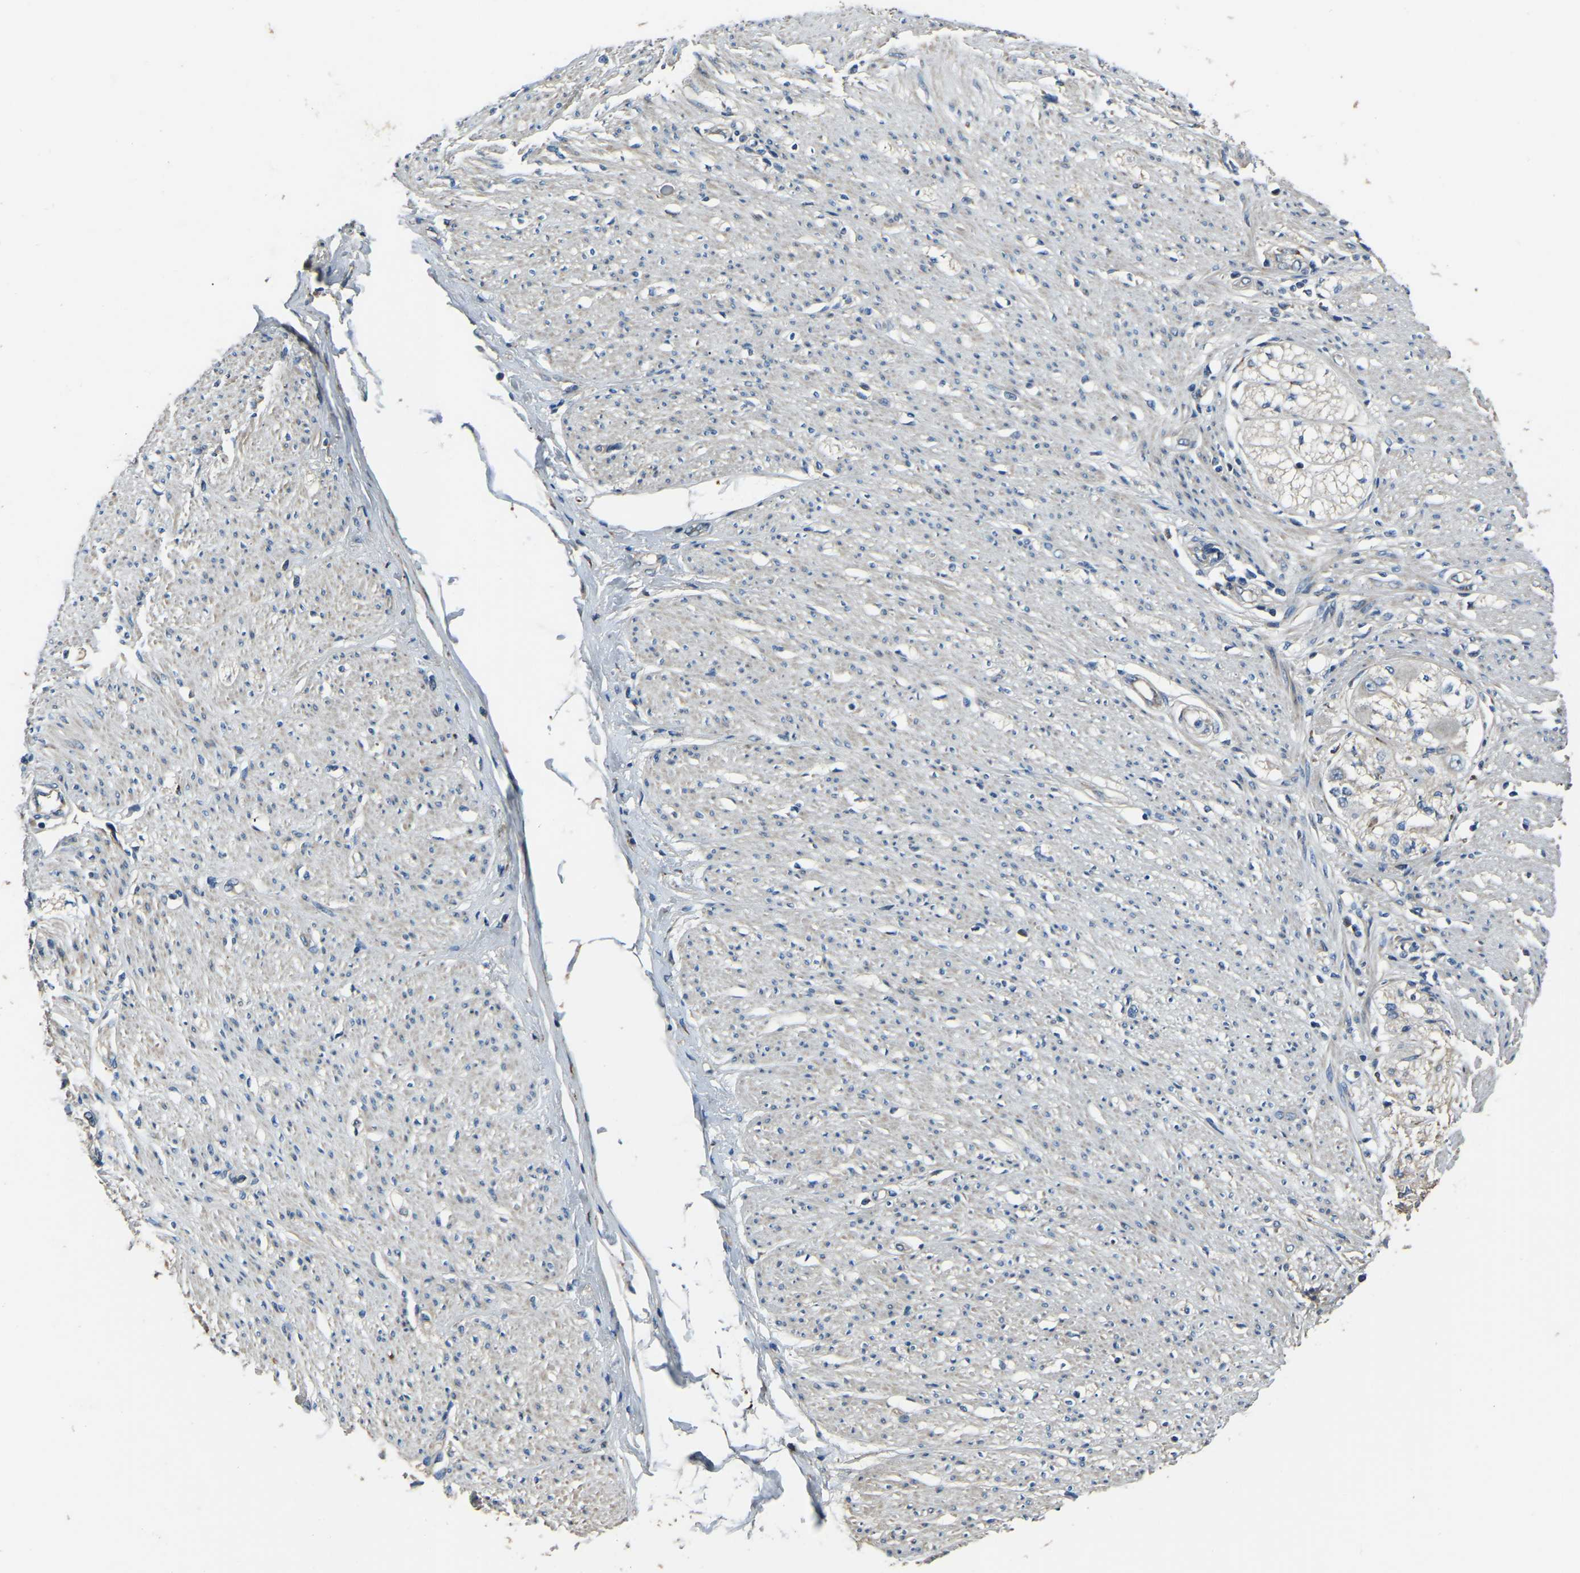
{"staining": {"intensity": "weak", "quantity": "25%-75%", "location": "cytoplasmic/membranous"}, "tissue": "adipose tissue", "cell_type": "Adipocytes", "image_type": "normal", "snomed": [{"axis": "morphology", "description": "Normal tissue, NOS"}, {"axis": "morphology", "description": "Adenocarcinoma, NOS"}, {"axis": "topography", "description": "Colon"}, {"axis": "topography", "description": "Peripheral nerve tissue"}], "caption": "High-power microscopy captured an immunohistochemistry (IHC) image of benign adipose tissue, revealing weak cytoplasmic/membranous staining in approximately 25%-75% of adipocytes. (DAB IHC with brightfield microscopy, high magnification).", "gene": "COL3A1", "patient": {"sex": "male", "age": 14}}